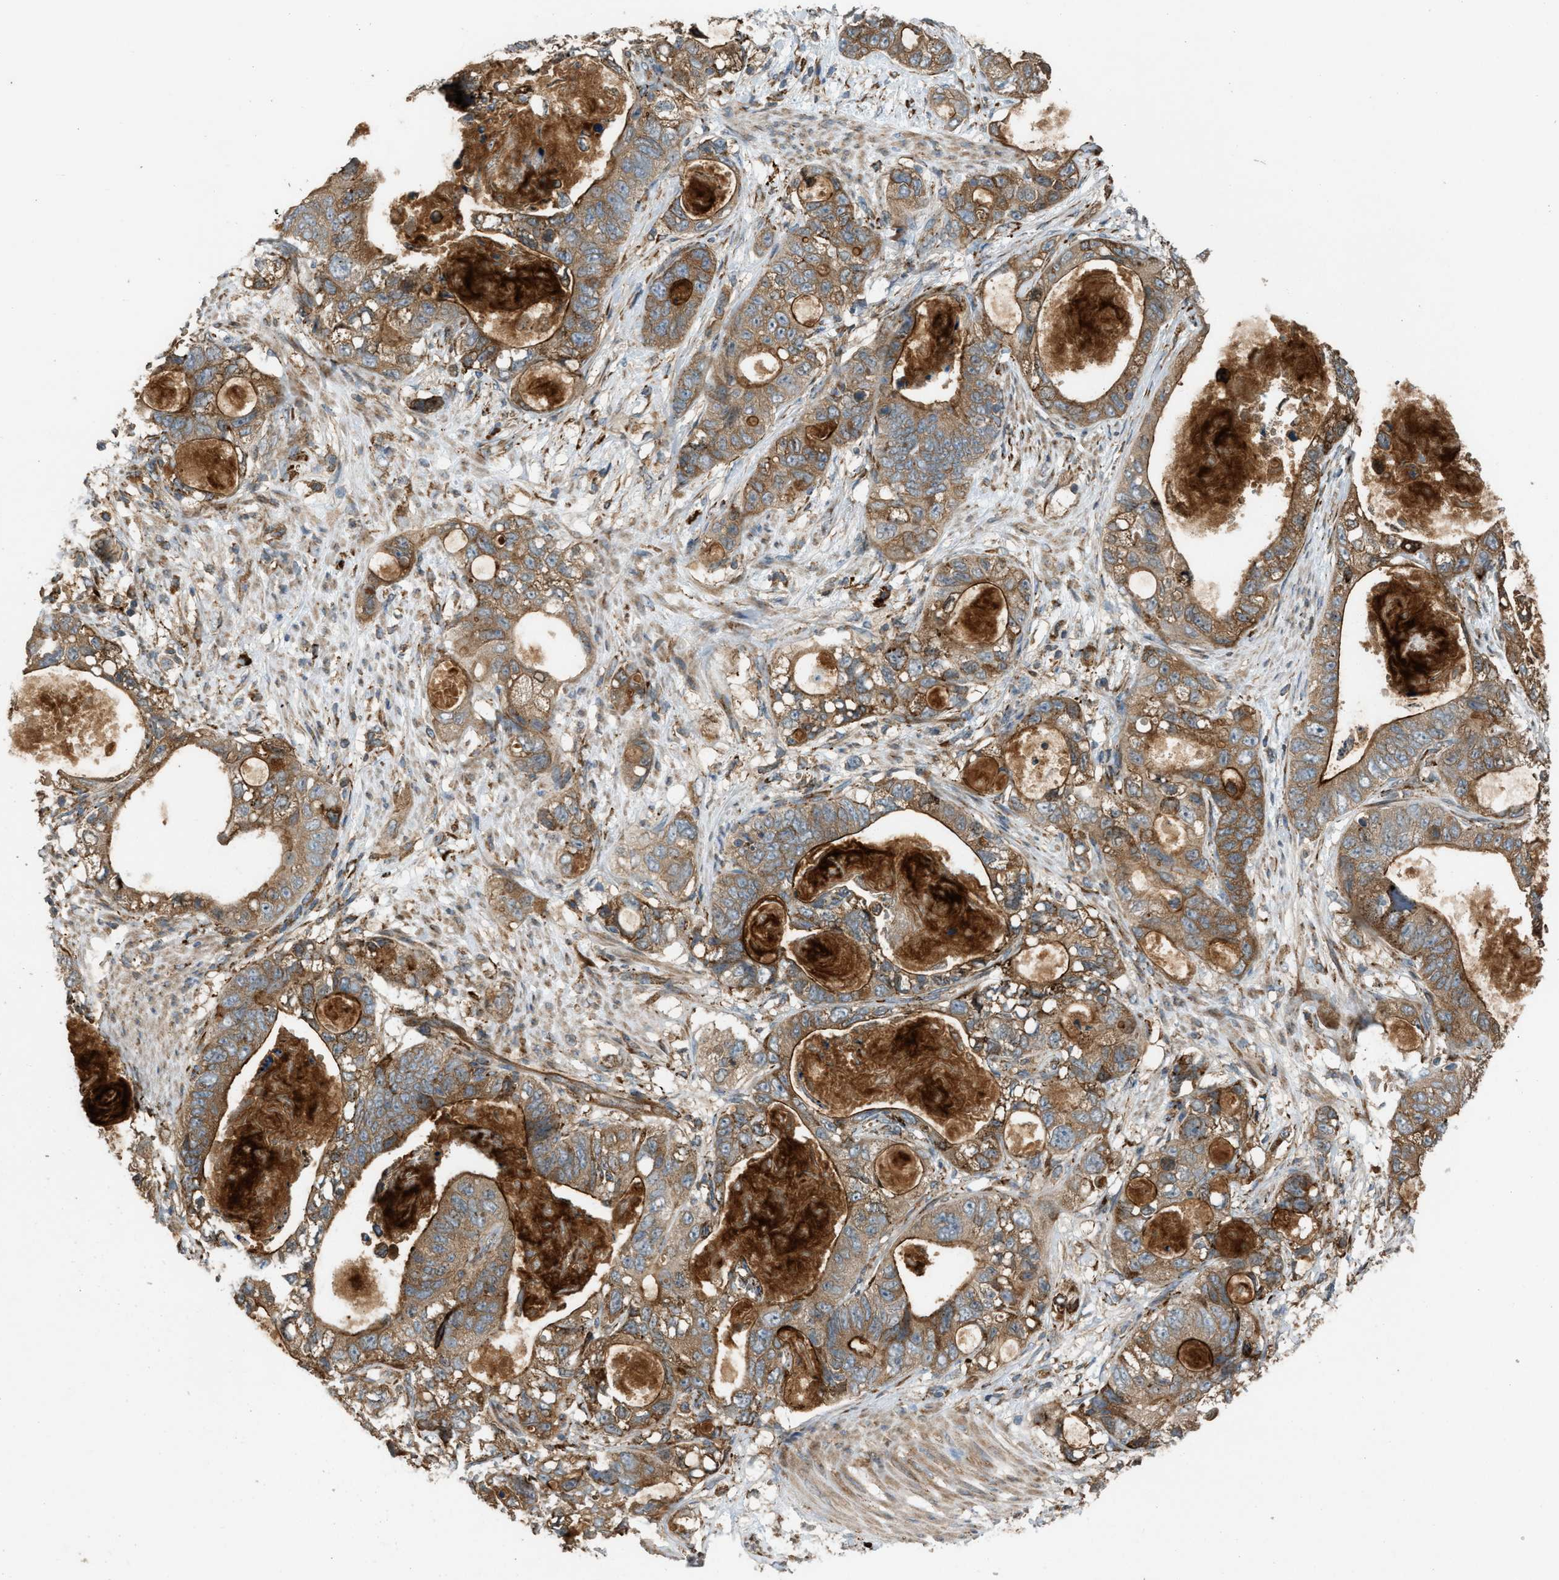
{"staining": {"intensity": "strong", "quantity": ">75%", "location": "cytoplasmic/membranous"}, "tissue": "stomach cancer", "cell_type": "Tumor cells", "image_type": "cancer", "snomed": [{"axis": "morphology", "description": "Normal tissue, NOS"}, {"axis": "morphology", "description": "Adenocarcinoma, NOS"}, {"axis": "topography", "description": "Stomach"}], "caption": "Stomach cancer (adenocarcinoma) stained with a brown dye exhibits strong cytoplasmic/membranous positive expression in approximately >75% of tumor cells.", "gene": "BAIAP2L1", "patient": {"sex": "female", "age": 89}}